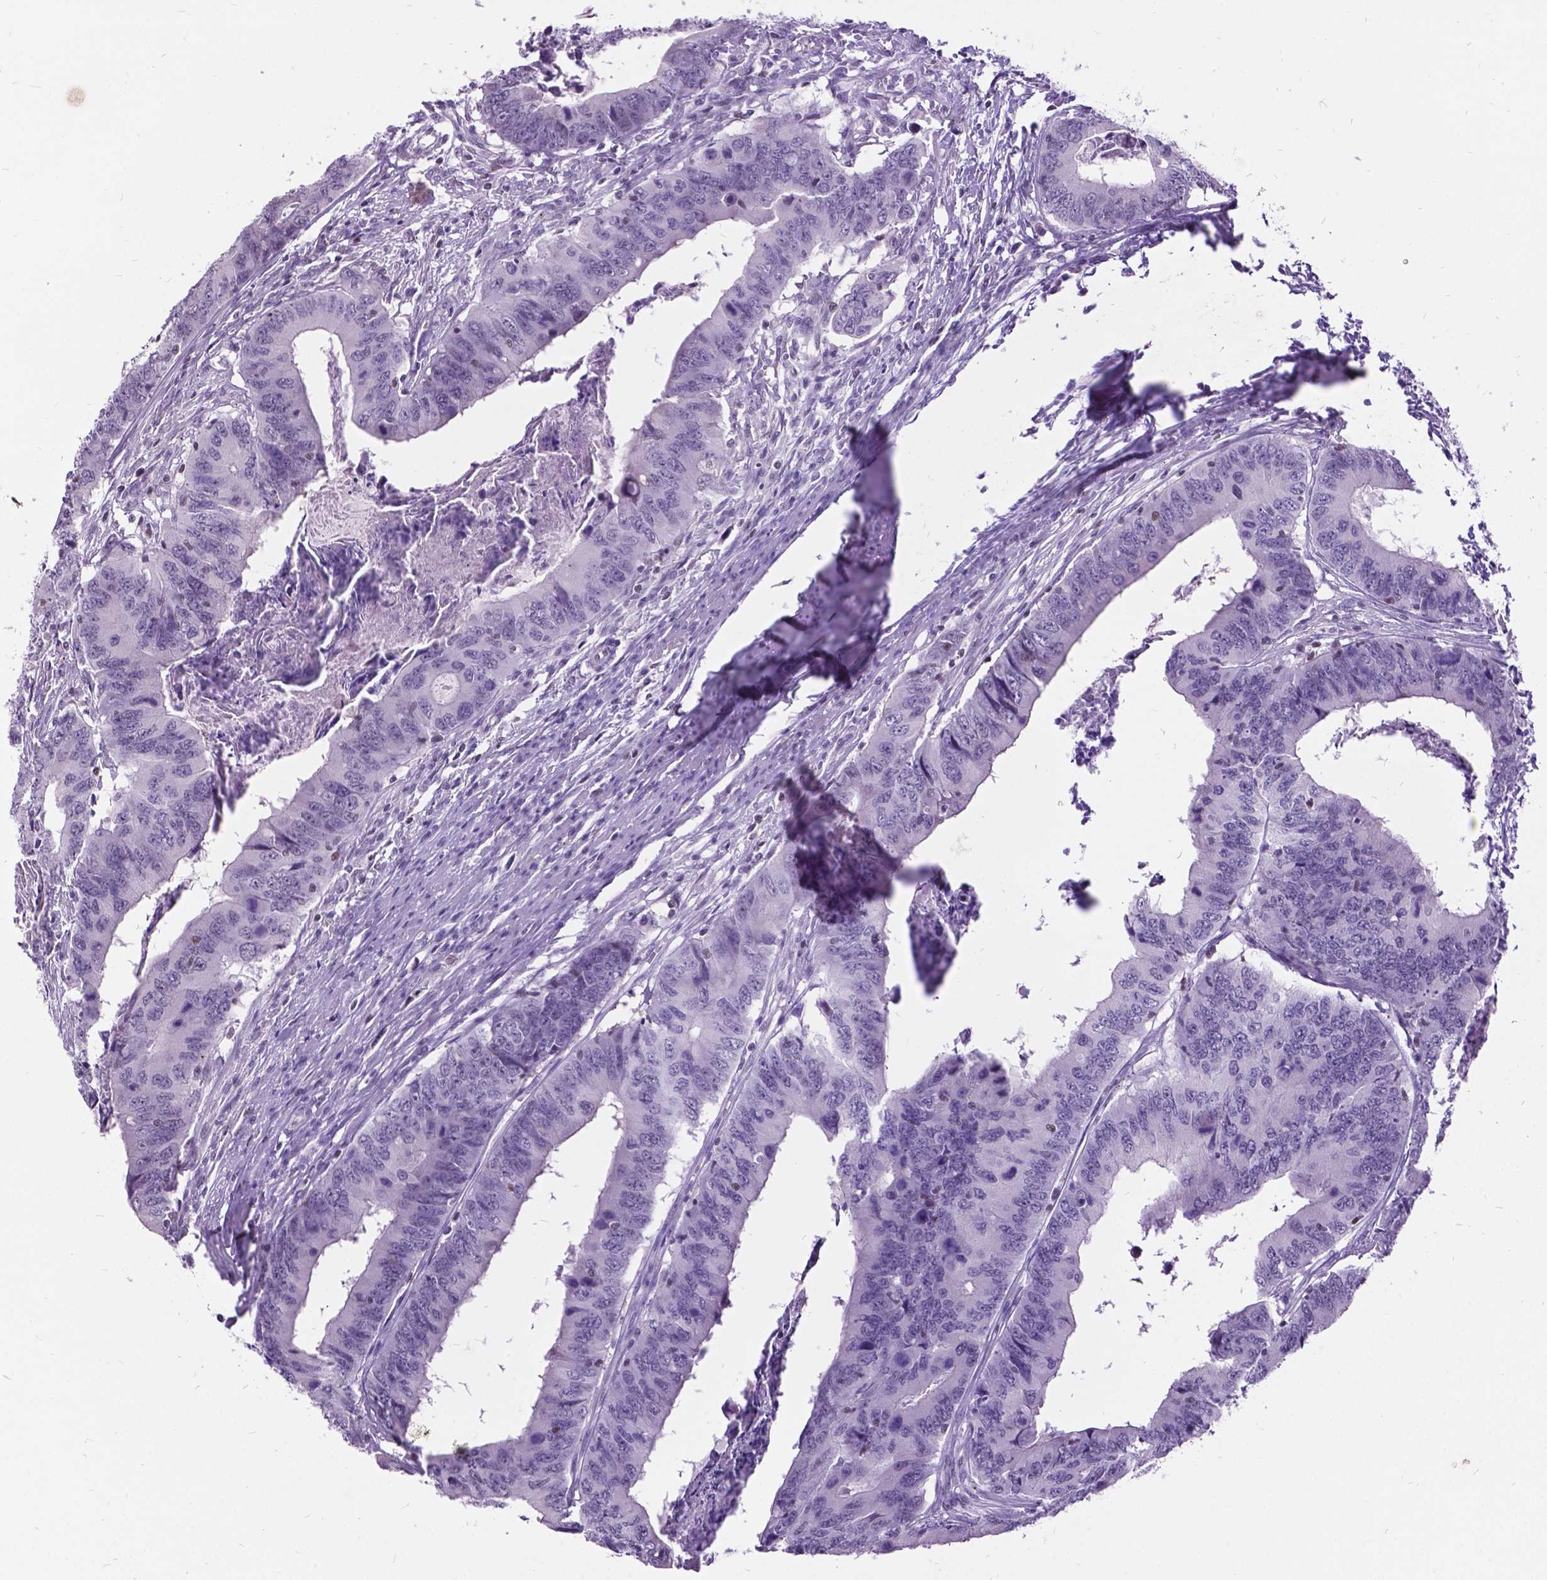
{"staining": {"intensity": "negative", "quantity": "none", "location": "none"}, "tissue": "colorectal cancer", "cell_type": "Tumor cells", "image_type": "cancer", "snomed": [{"axis": "morphology", "description": "Adenocarcinoma, NOS"}, {"axis": "topography", "description": "Colon"}], "caption": "The immunohistochemistry (IHC) micrograph has no significant positivity in tumor cells of colorectal adenocarcinoma tissue.", "gene": "DPF3", "patient": {"sex": "male", "age": 53}}